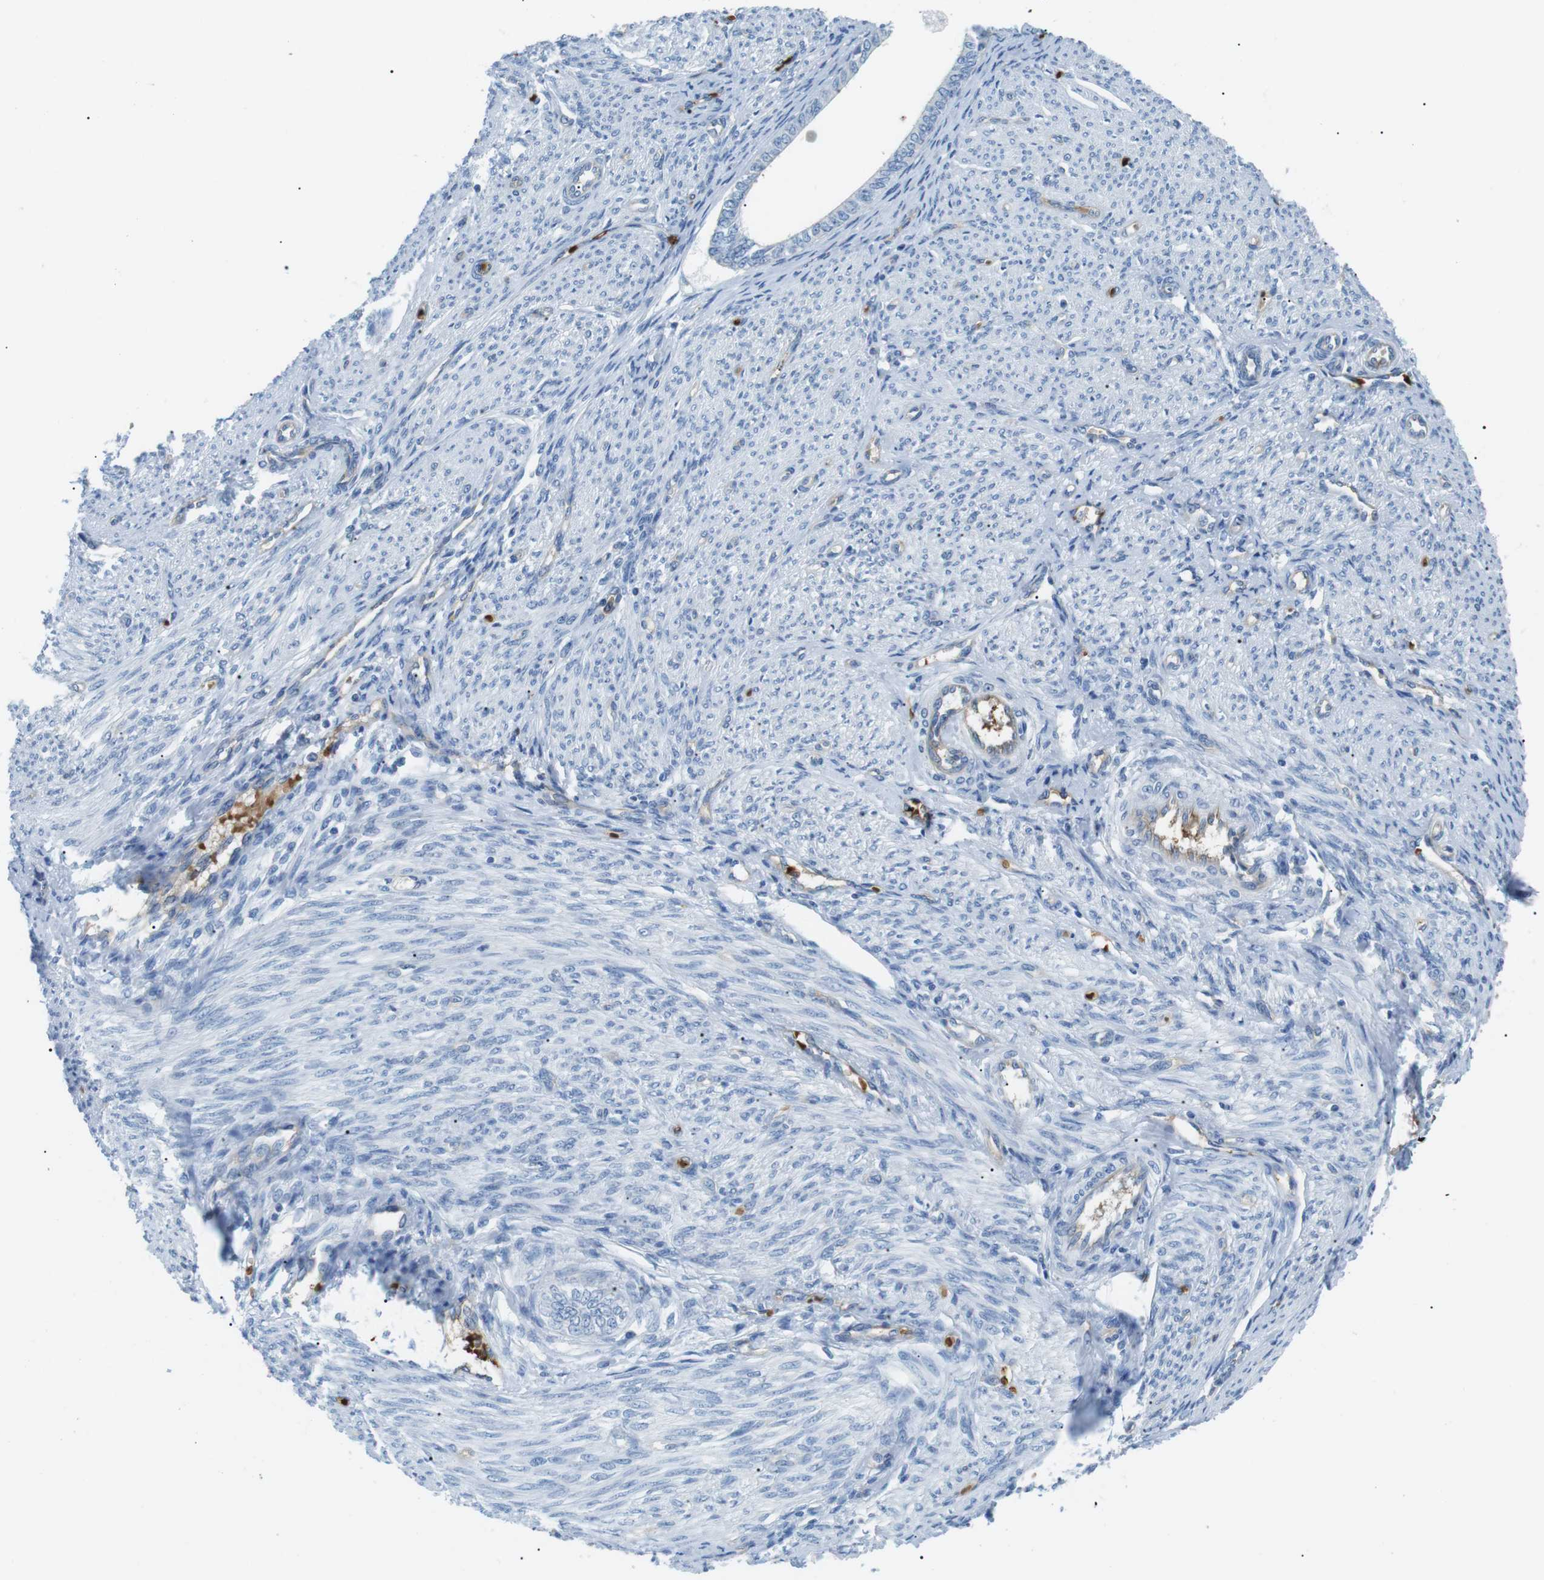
{"staining": {"intensity": "negative", "quantity": "none", "location": "none"}, "tissue": "endometrial cancer", "cell_type": "Tumor cells", "image_type": "cancer", "snomed": [{"axis": "morphology", "description": "Adenocarcinoma, NOS"}, {"axis": "topography", "description": "Endometrium"}], "caption": "Histopathology image shows no protein staining in tumor cells of endometrial cancer tissue.", "gene": "ADCY10", "patient": {"sex": "female", "age": 58}}